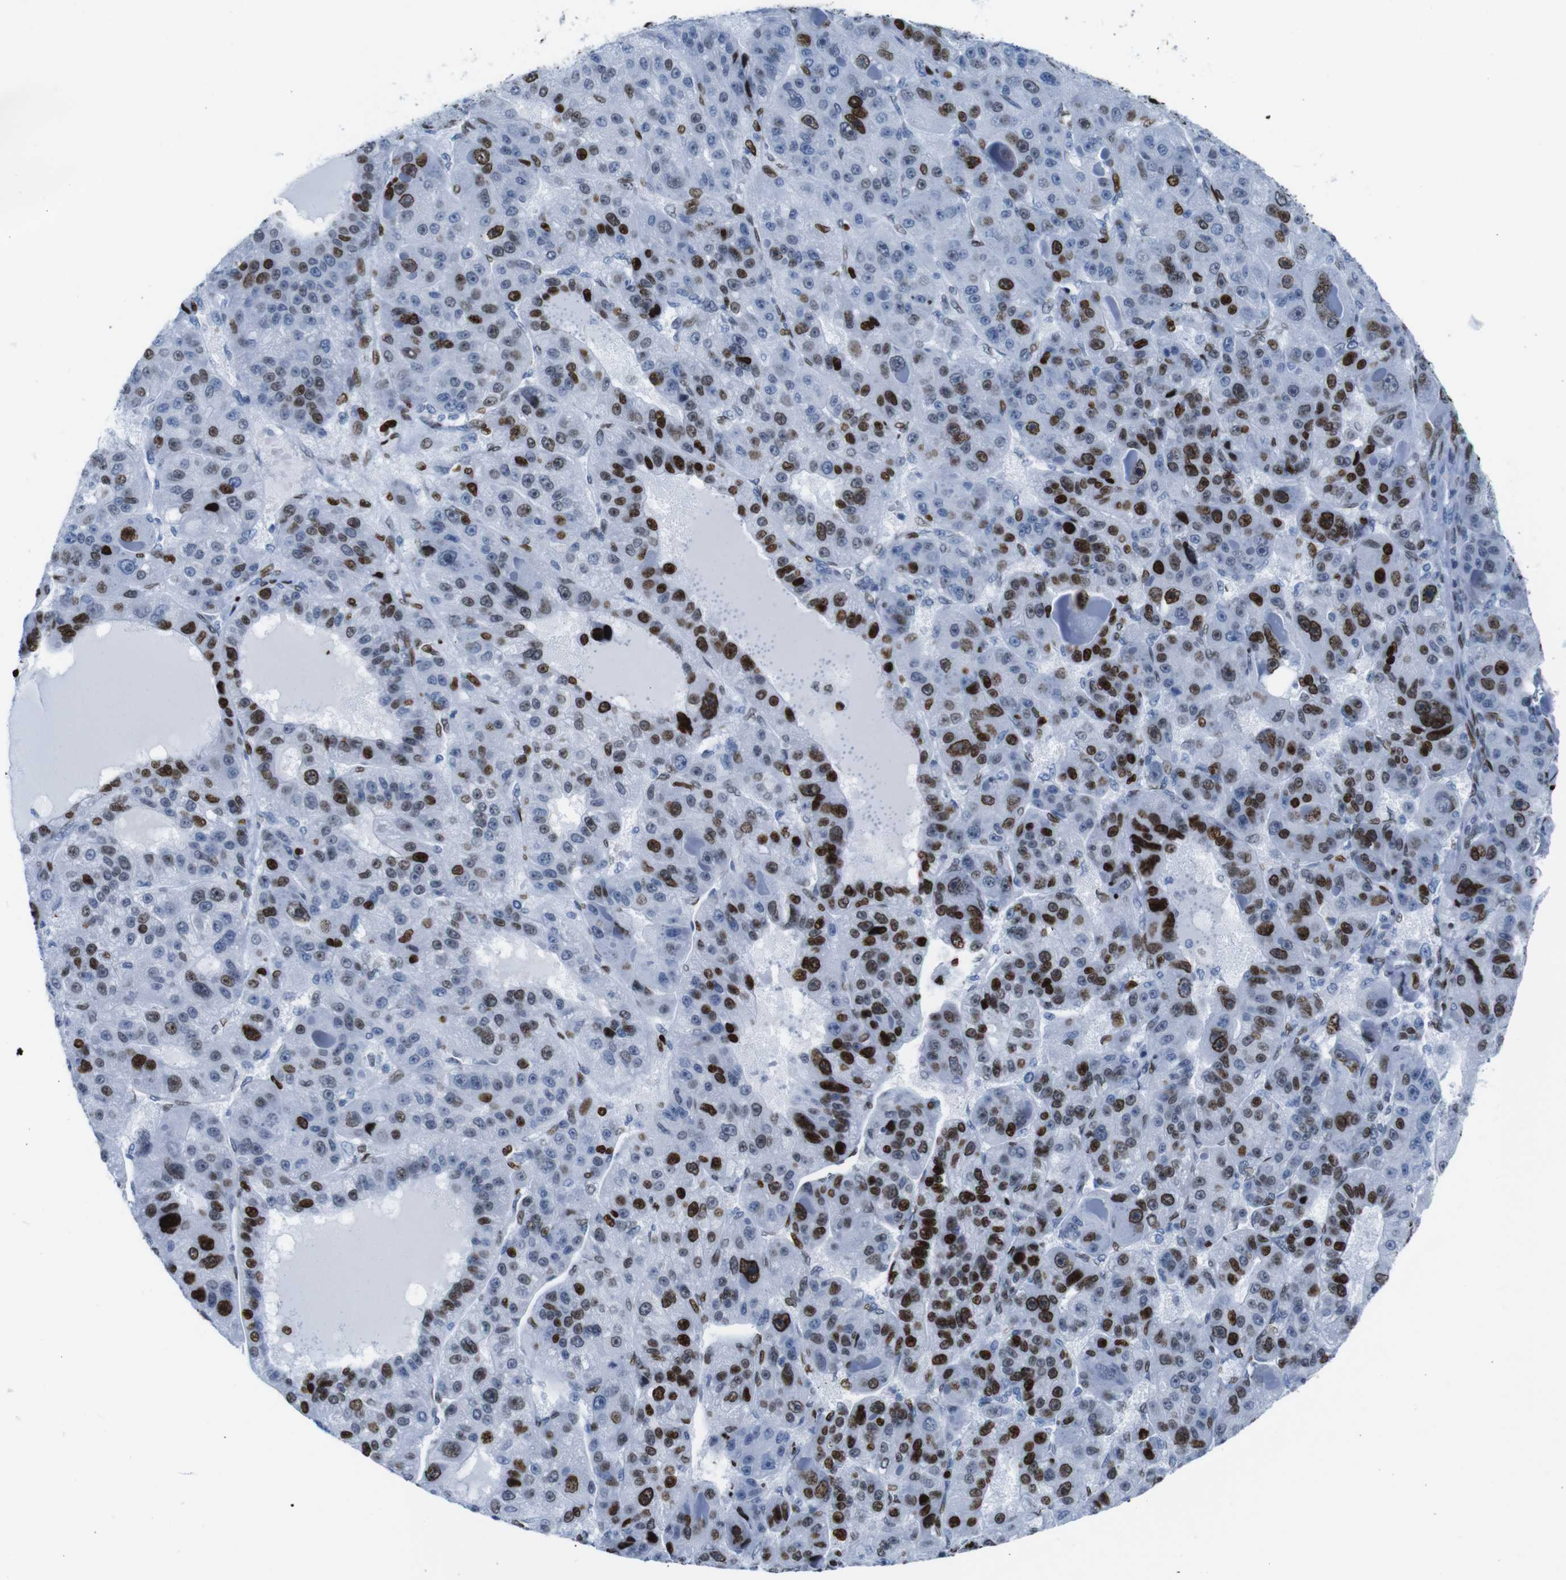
{"staining": {"intensity": "strong", "quantity": ">75%", "location": "nuclear"}, "tissue": "liver cancer", "cell_type": "Tumor cells", "image_type": "cancer", "snomed": [{"axis": "morphology", "description": "Carcinoma, Hepatocellular, NOS"}, {"axis": "topography", "description": "Liver"}], "caption": "Approximately >75% of tumor cells in human liver cancer (hepatocellular carcinoma) demonstrate strong nuclear protein expression as visualized by brown immunohistochemical staining.", "gene": "NPIPB15", "patient": {"sex": "male", "age": 76}}